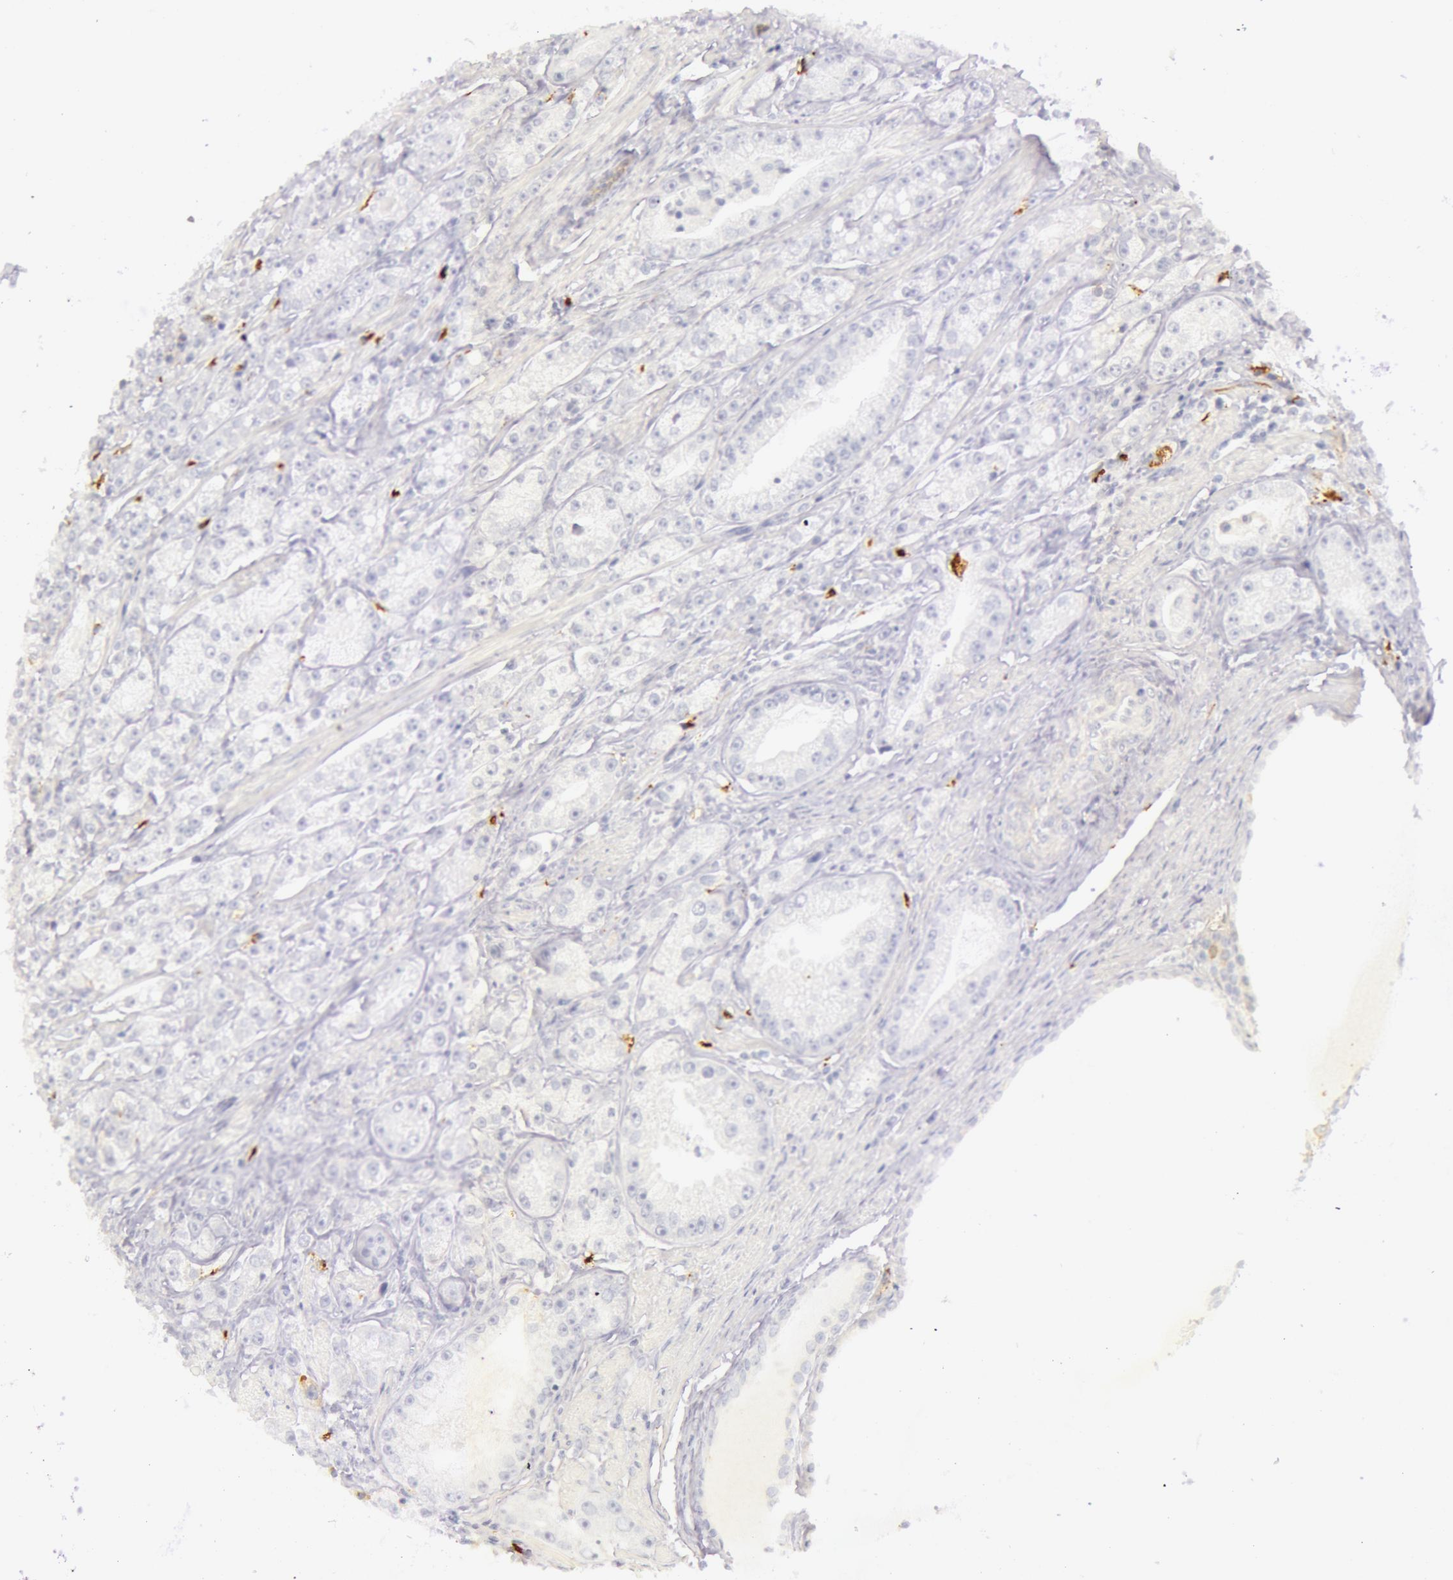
{"staining": {"intensity": "negative", "quantity": "none", "location": "none"}, "tissue": "prostate cancer", "cell_type": "Tumor cells", "image_type": "cancer", "snomed": [{"axis": "morphology", "description": "Adenocarcinoma, Medium grade"}, {"axis": "topography", "description": "Prostate"}], "caption": "Tumor cells show no significant positivity in medium-grade adenocarcinoma (prostate).", "gene": "C4BPA", "patient": {"sex": "male", "age": 72}}